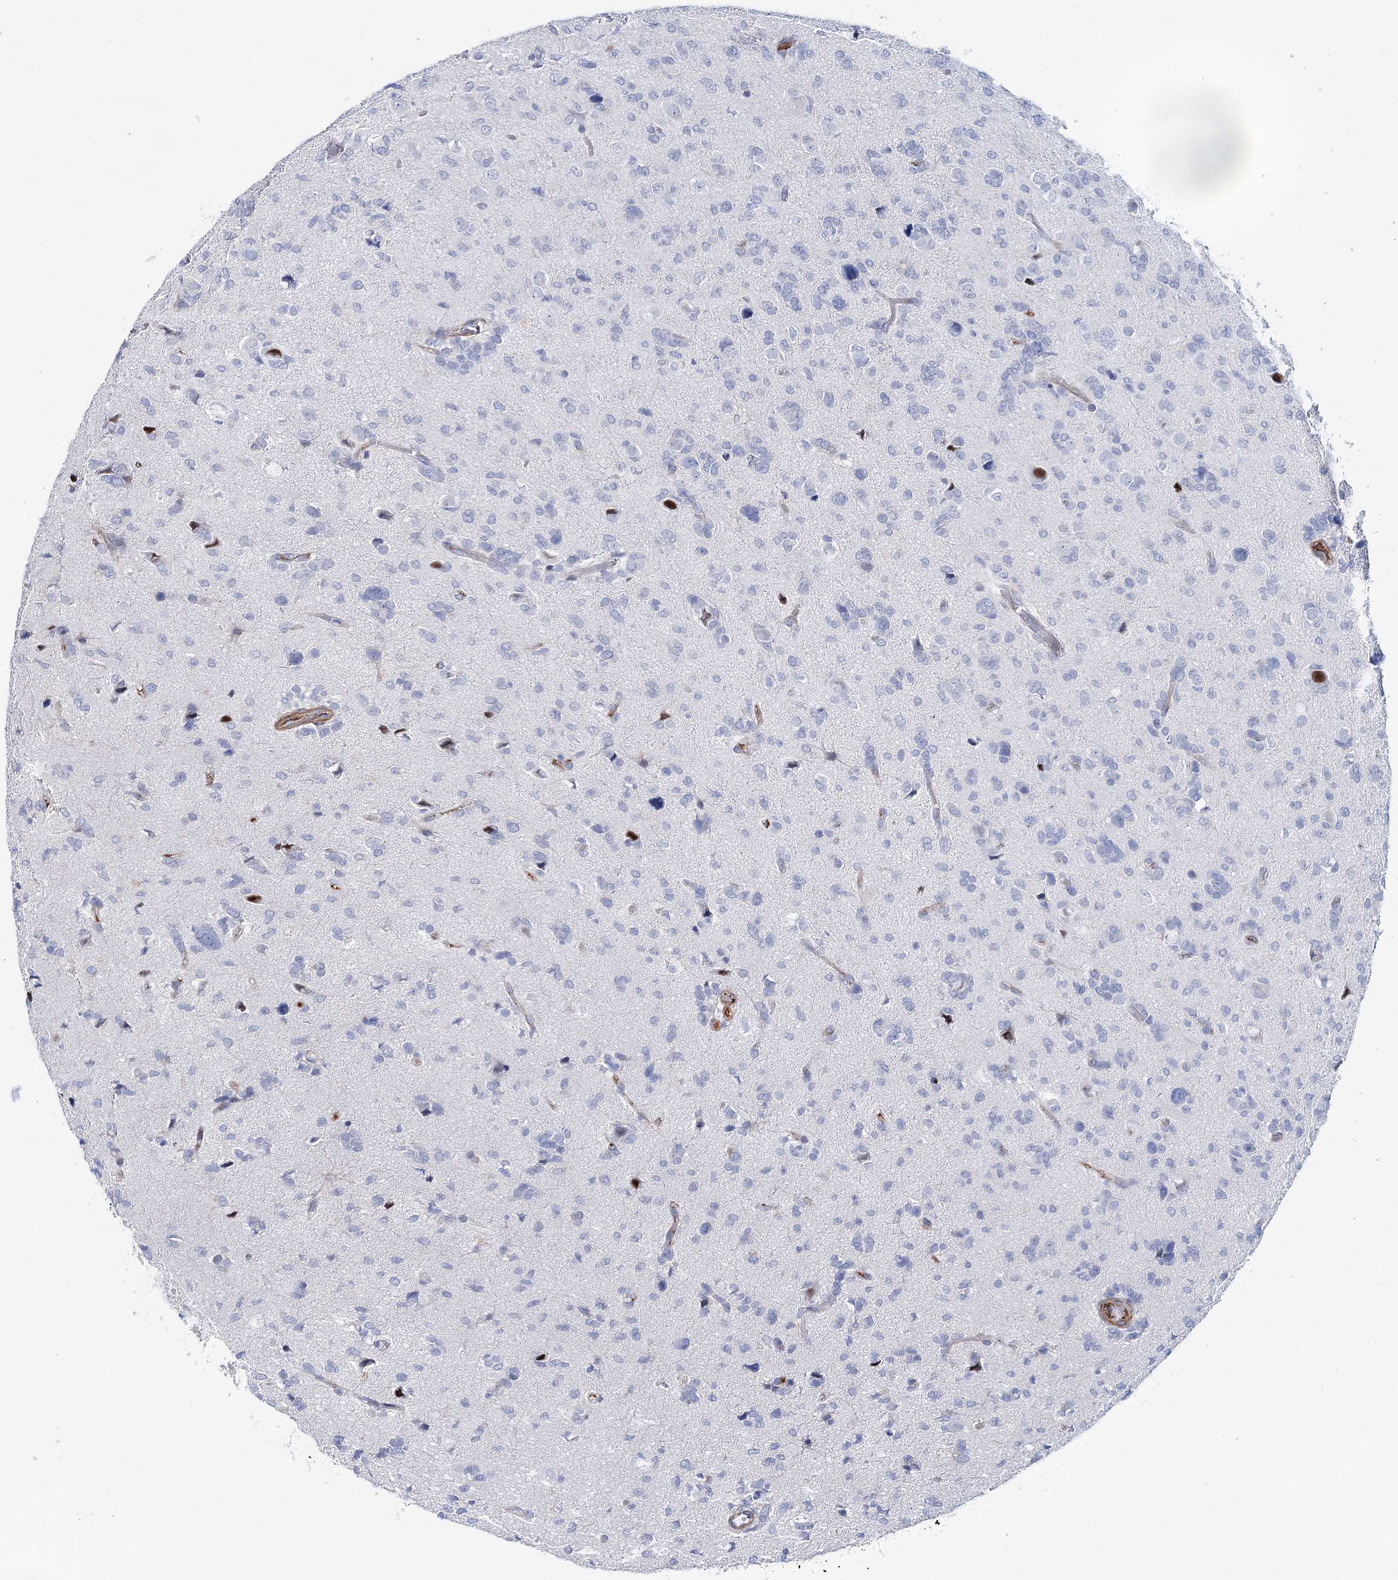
{"staining": {"intensity": "negative", "quantity": "none", "location": "none"}, "tissue": "glioma", "cell_type": "Tumor cells", "image_type": "cancer", "snomed": [{"axis": "morphology", "description": "Glioma, malignant, High grade"}, {"axis": "topography", "description": "Brain"}], "caption": "Immunohistochemical staining of human malignant glioma (high-grade) reveals no significant positivity in tumor cells. (Brightfield microscopy of DAB (3,3'-diaminobenzidine) IHC at high magnification).", "gene": "ANKRD23", "patient": {"sex": "female", "age": 59}}